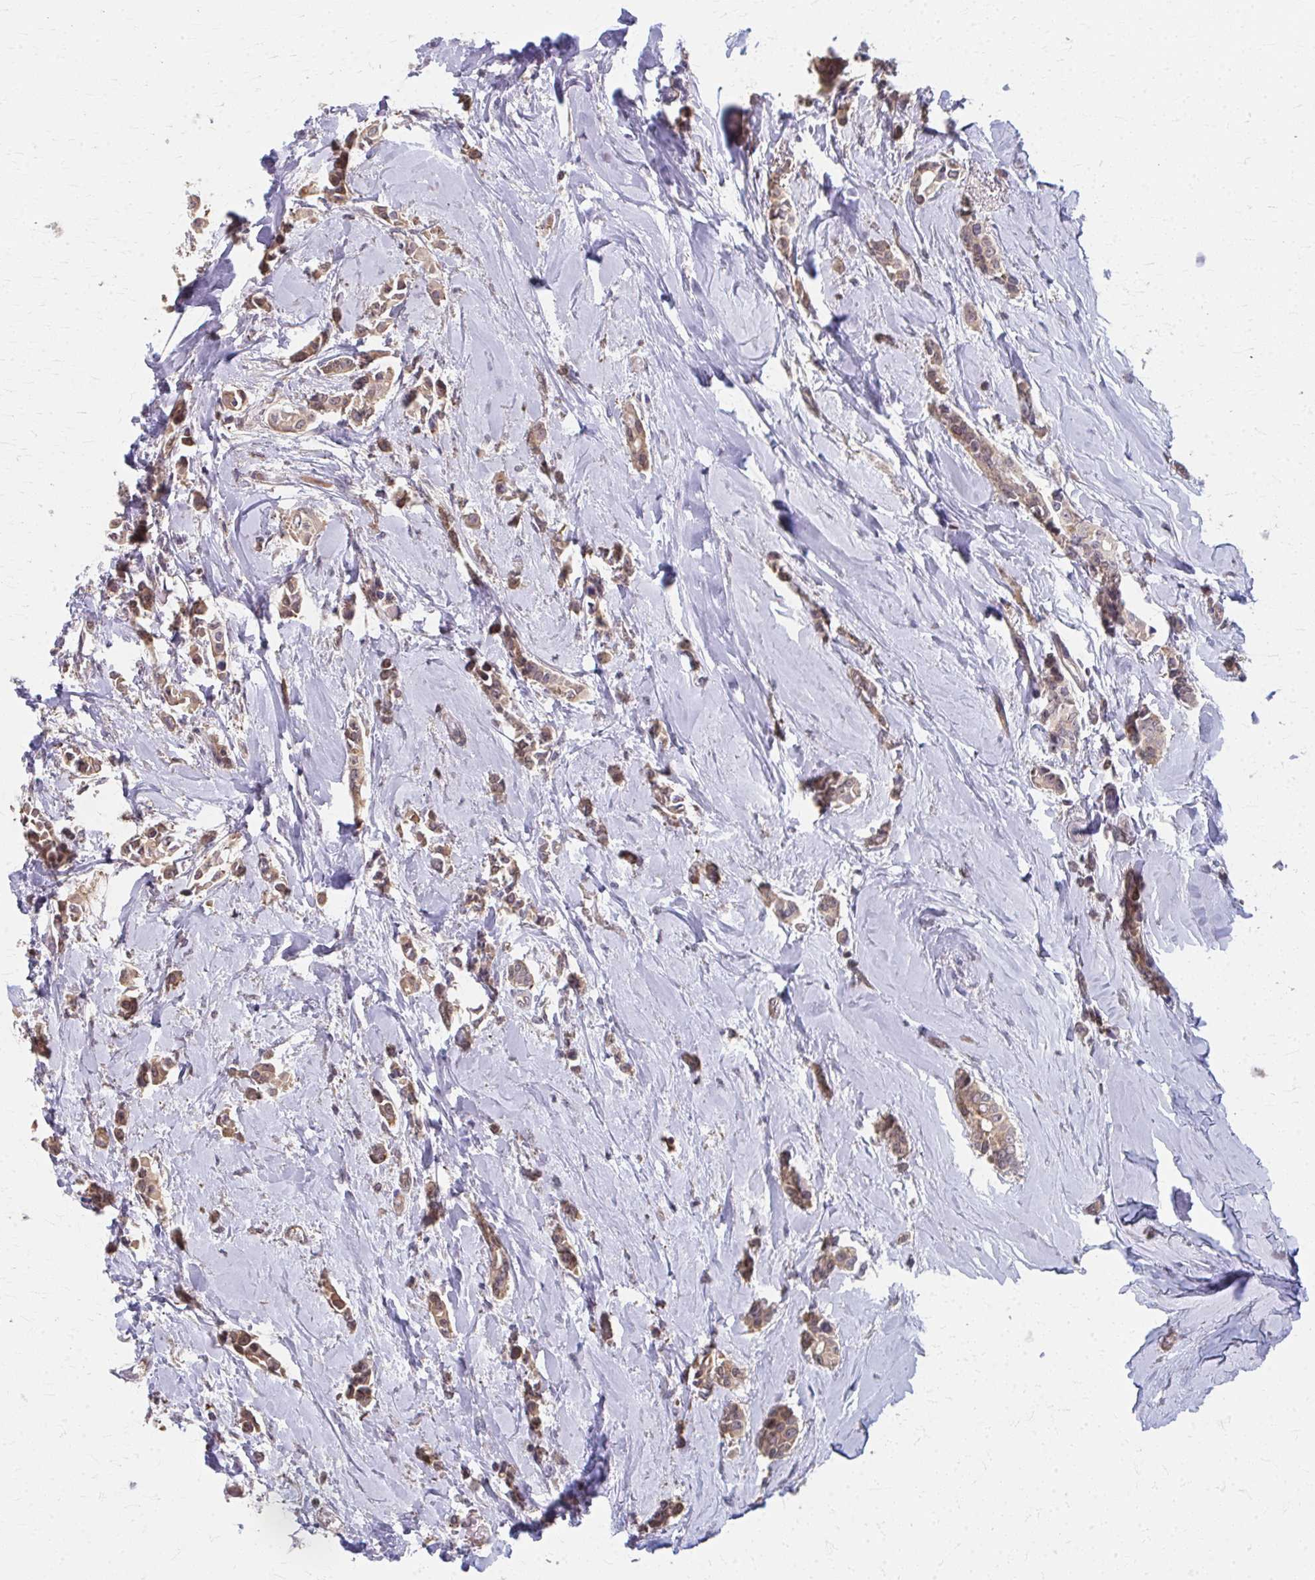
{"staining": {"intensity": "moderate", "quantity": ">75%", "location": "cytoplasmic/membranous"}, "tissue": "breast cancer", "cell_type": "Tumor cells", "image_type": "cancer", "snomed": [{"axis": "morphology", "description": "Duct carcinoma"}, {"axis": "topography", "description": "Breast"}], "caption": "Protein analysis of breast cancer tissue displays moderate cytoplasmic/membranous staining in about >75% of tumor cells.", "gene": "RABGAP1L", "patient": {"sex": "female", "age": 64}}